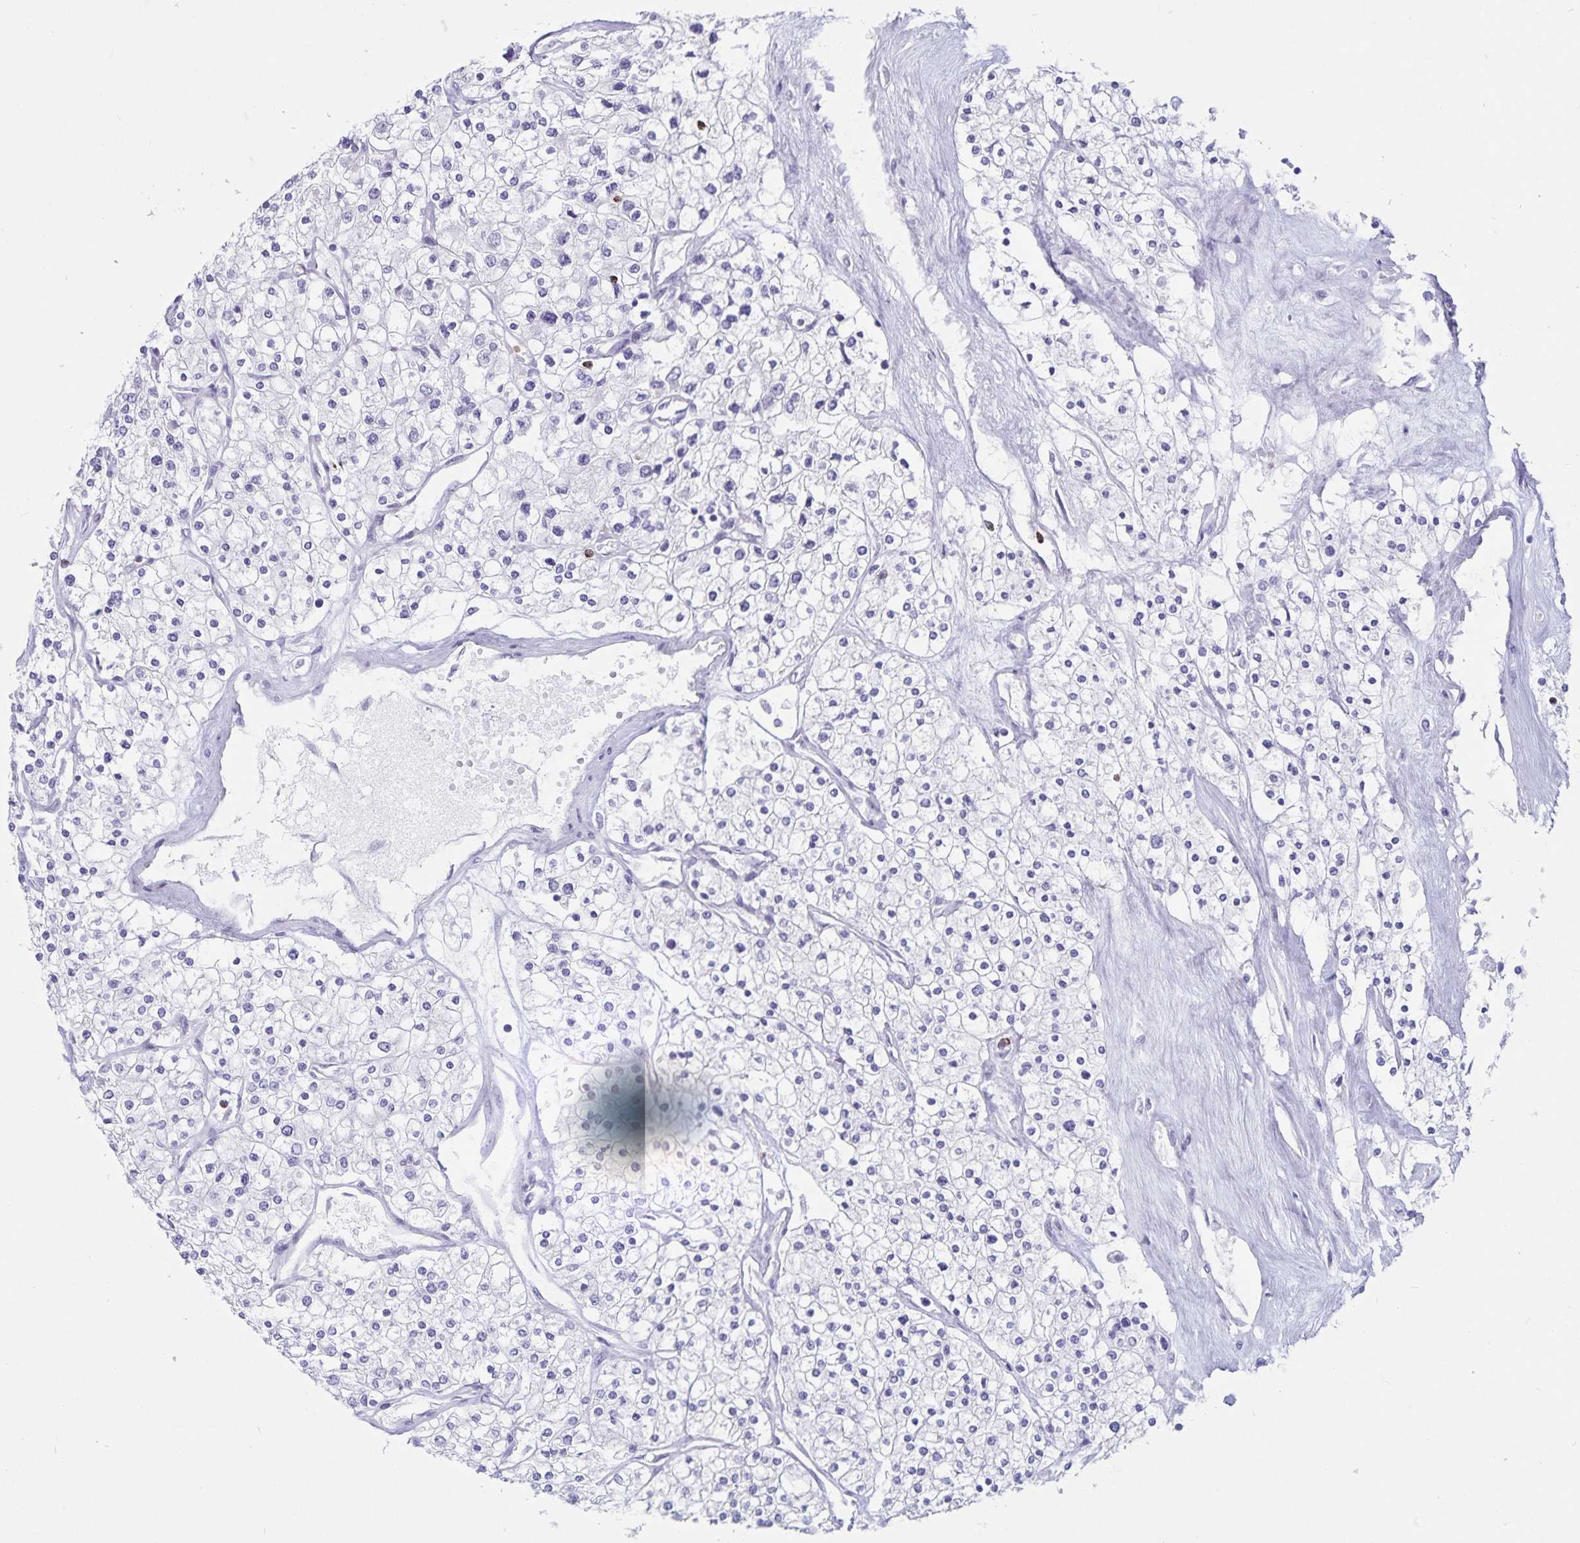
{"staining": {"intensity": "negative", "quantity": "none", "location": "none"}, "tissue": "renal cancer", "cell_type": "Tumor cells", "image_type": "cancer", "snomed": [{"axis": "morphology", "description": "Adenocarcinoma, NOS"}, {"axis": "topography", "description": "Kidney"}], "caption": "An image of human renal cancer is negative for staining in tumor cells.", "gene": "GNLY", "patient": {"sex": "male", "age": 80}}